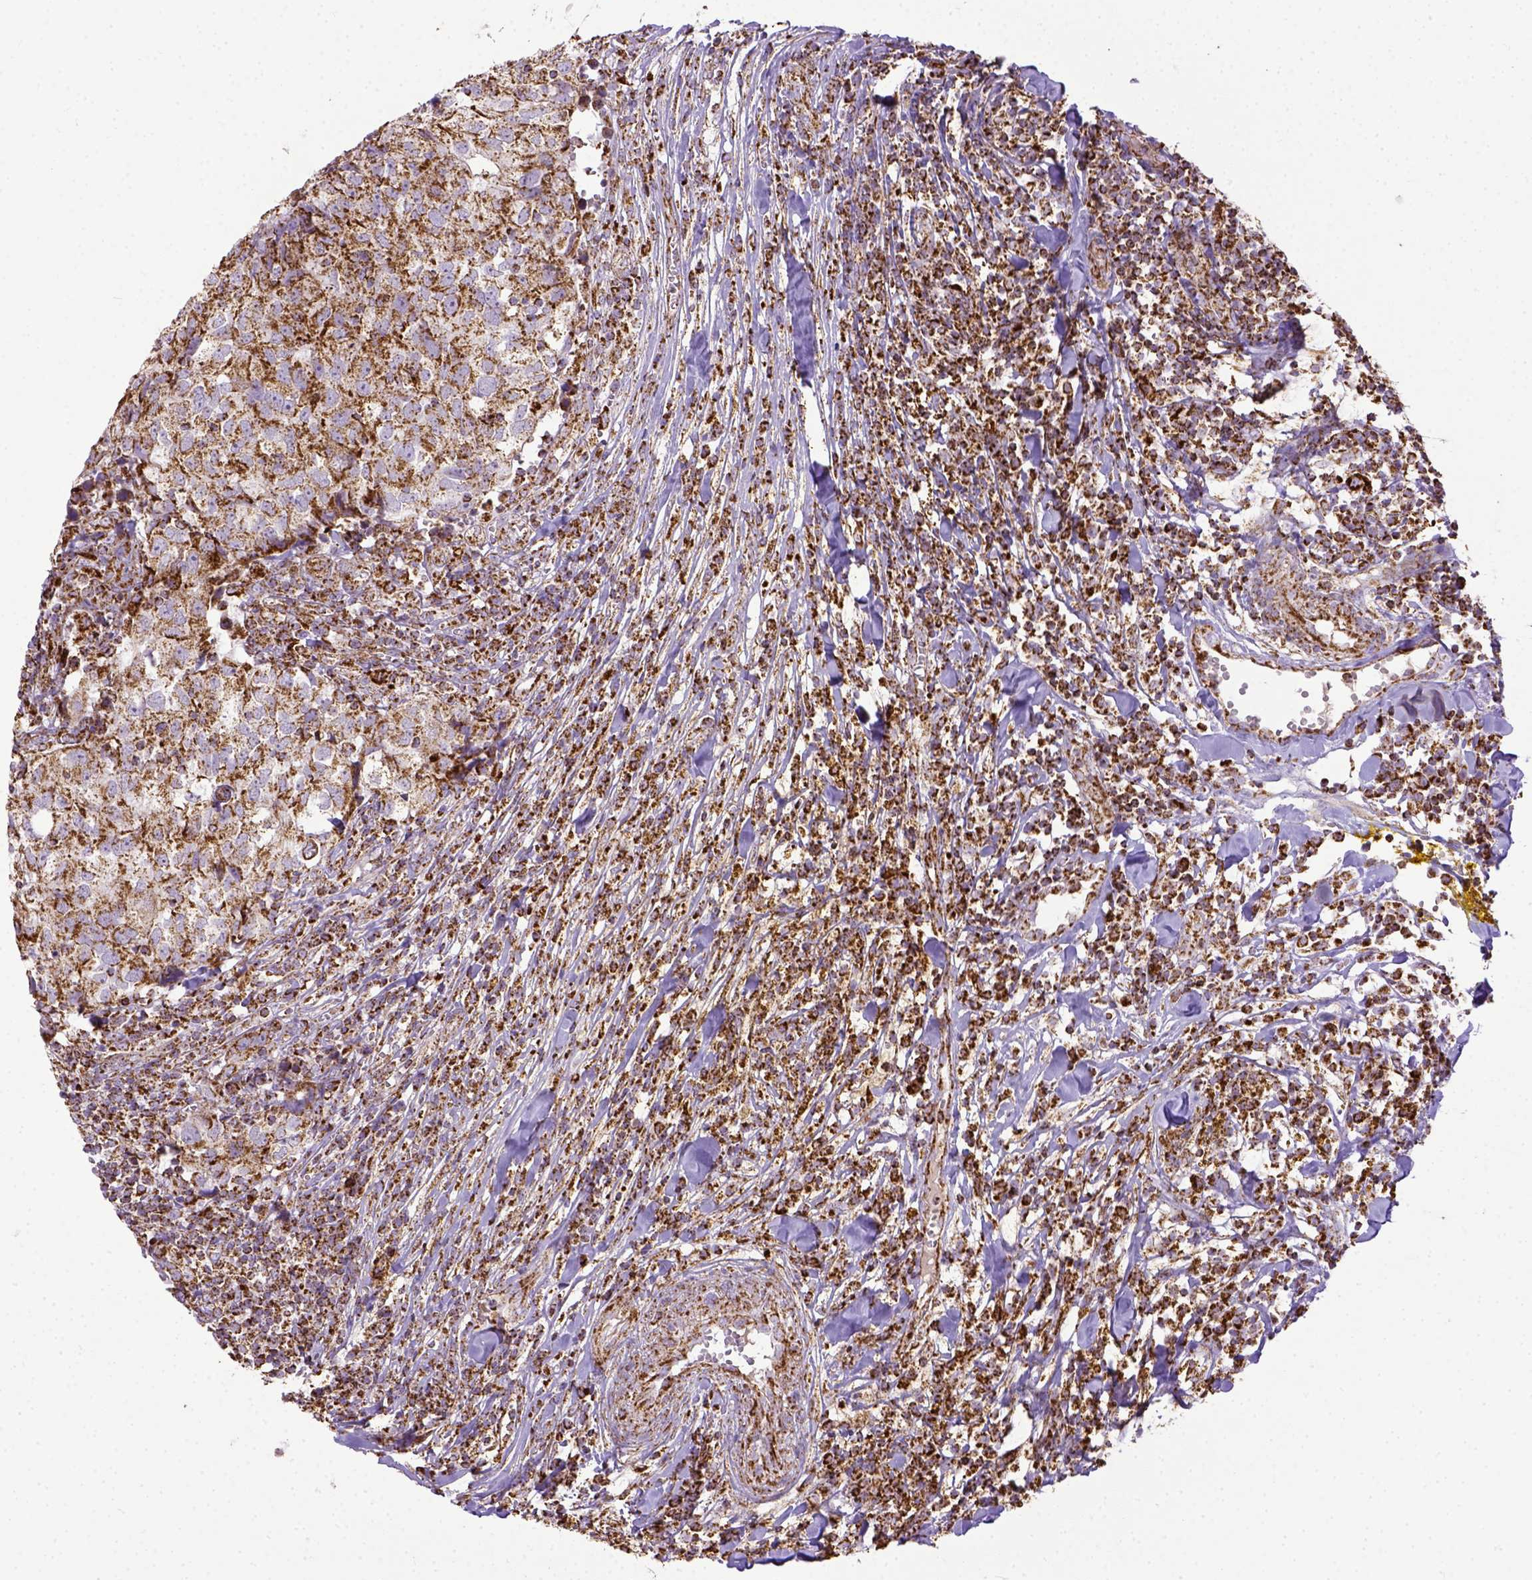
{"staining": {"intensity": "moderate", "quantity": ">75%", "location": "cytoplasmic/membranous"}, "tissue": "breast cancer", "cell_type": "Tumor cells", "image_type": "cancer", "snomed": [{"axis": "morphology", "description": "Duct carcinoma"}, {"axis": "topography", "description": "Breast"}], "caption": "About >75% of tumor cells in breast cancer (invasive ductal carcinoma) reveal moderate cytoplasmic/membranous protein staining as visualized by brown immunohistochemical staining.", "gene": "MT-CO1", "patient": {"sex": "female", "age": 30}}